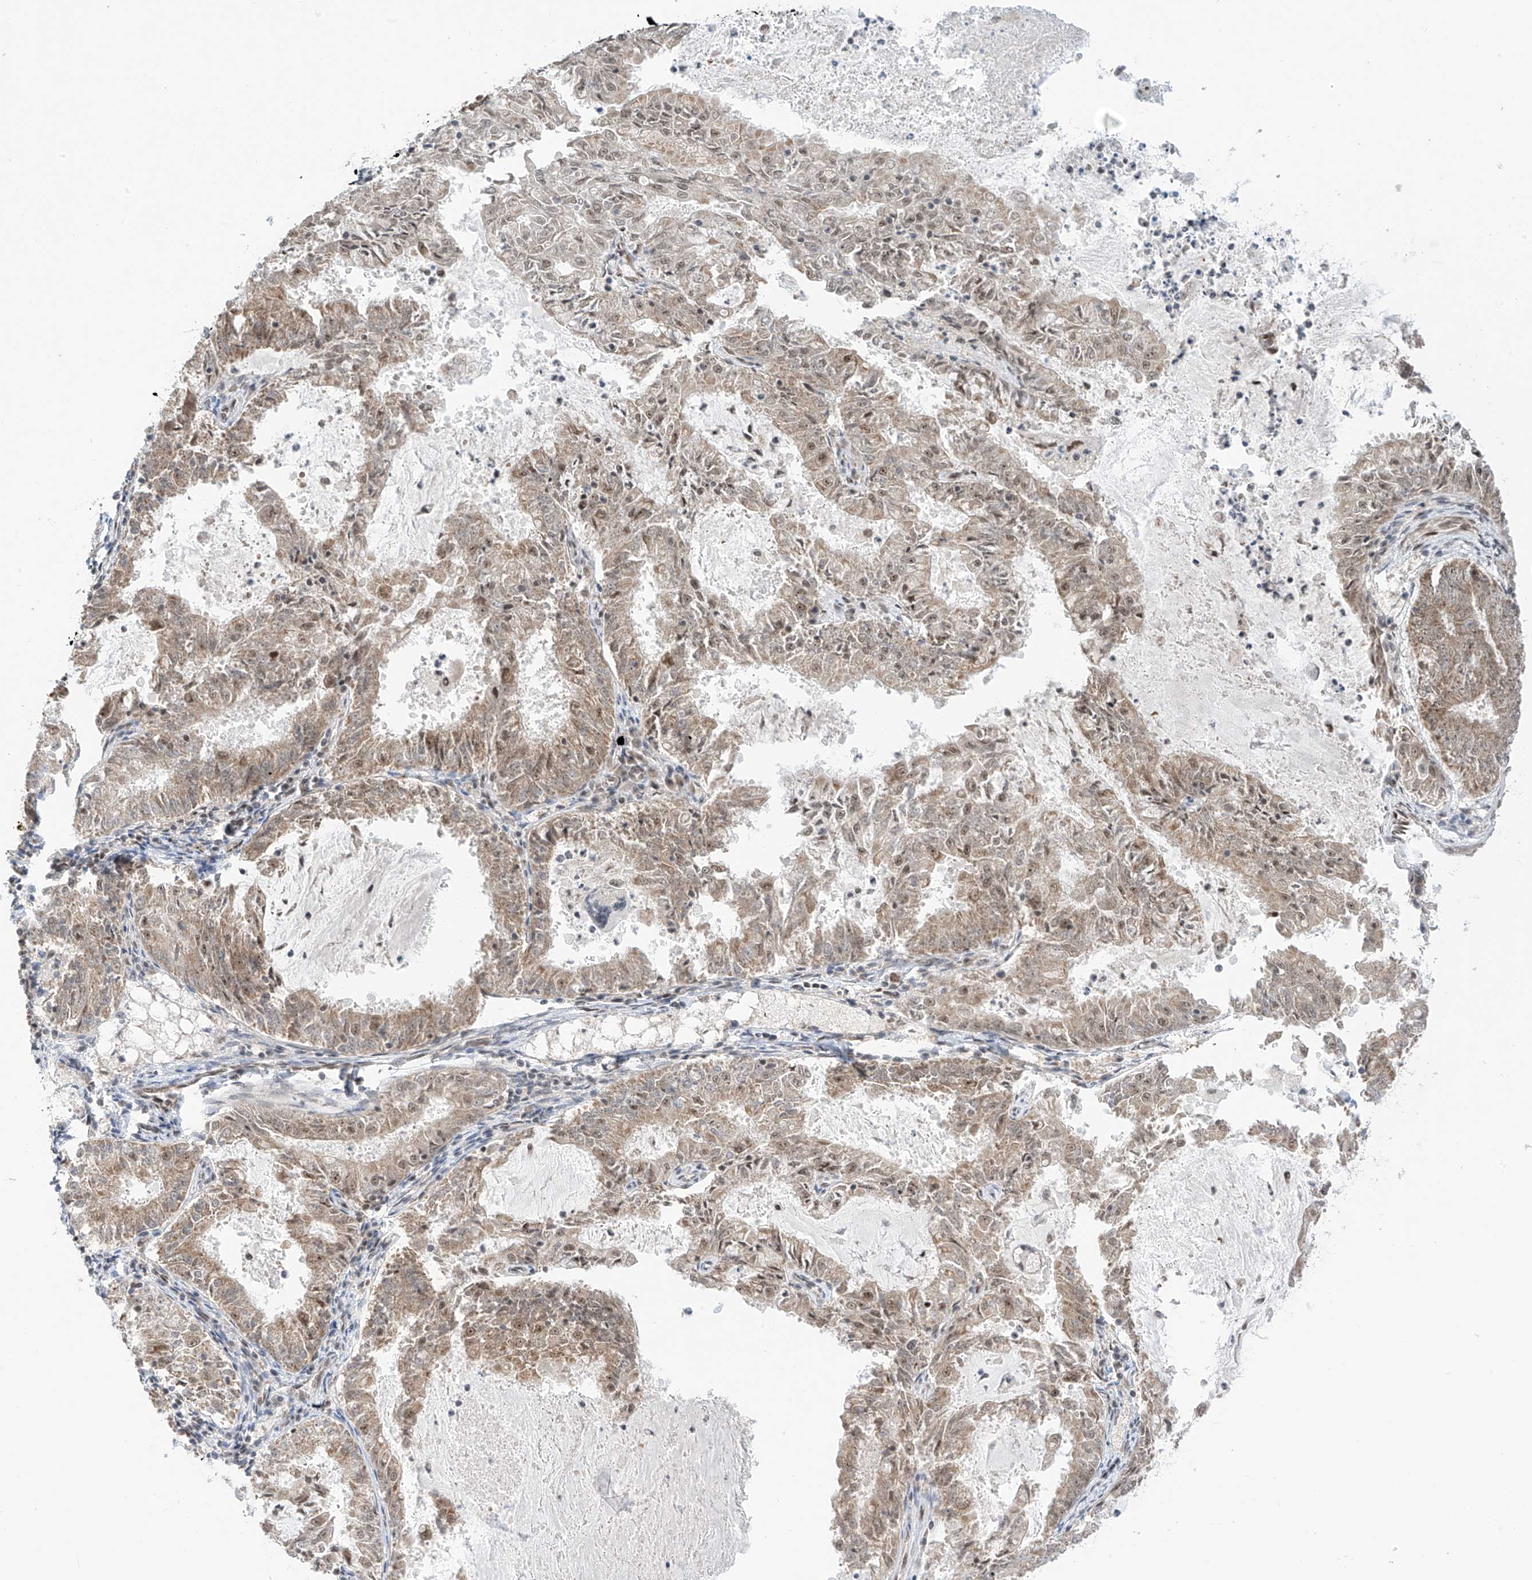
{"staining": {"intensity": "weak", "quantity": "25%-75%", "location": "nuclear"}, "tissue": "endometrial cancer", "cell_type": "Tumor cells", "image_type": "cancer", "snomed": [{"axis": "morphology", "description": "Adenocarcinoma, NOS"}, {"axis": "topography", "description": "Endometrium"}], "caption": "Immunohistochemical staining of human adenocarcinoma (endometrial) reveals low levels of weak nuclear protein staining in about 25%-75% of tumor cells.", "gene": "AURKAIP1", "patient": {"sex": "female", "age": 57}}